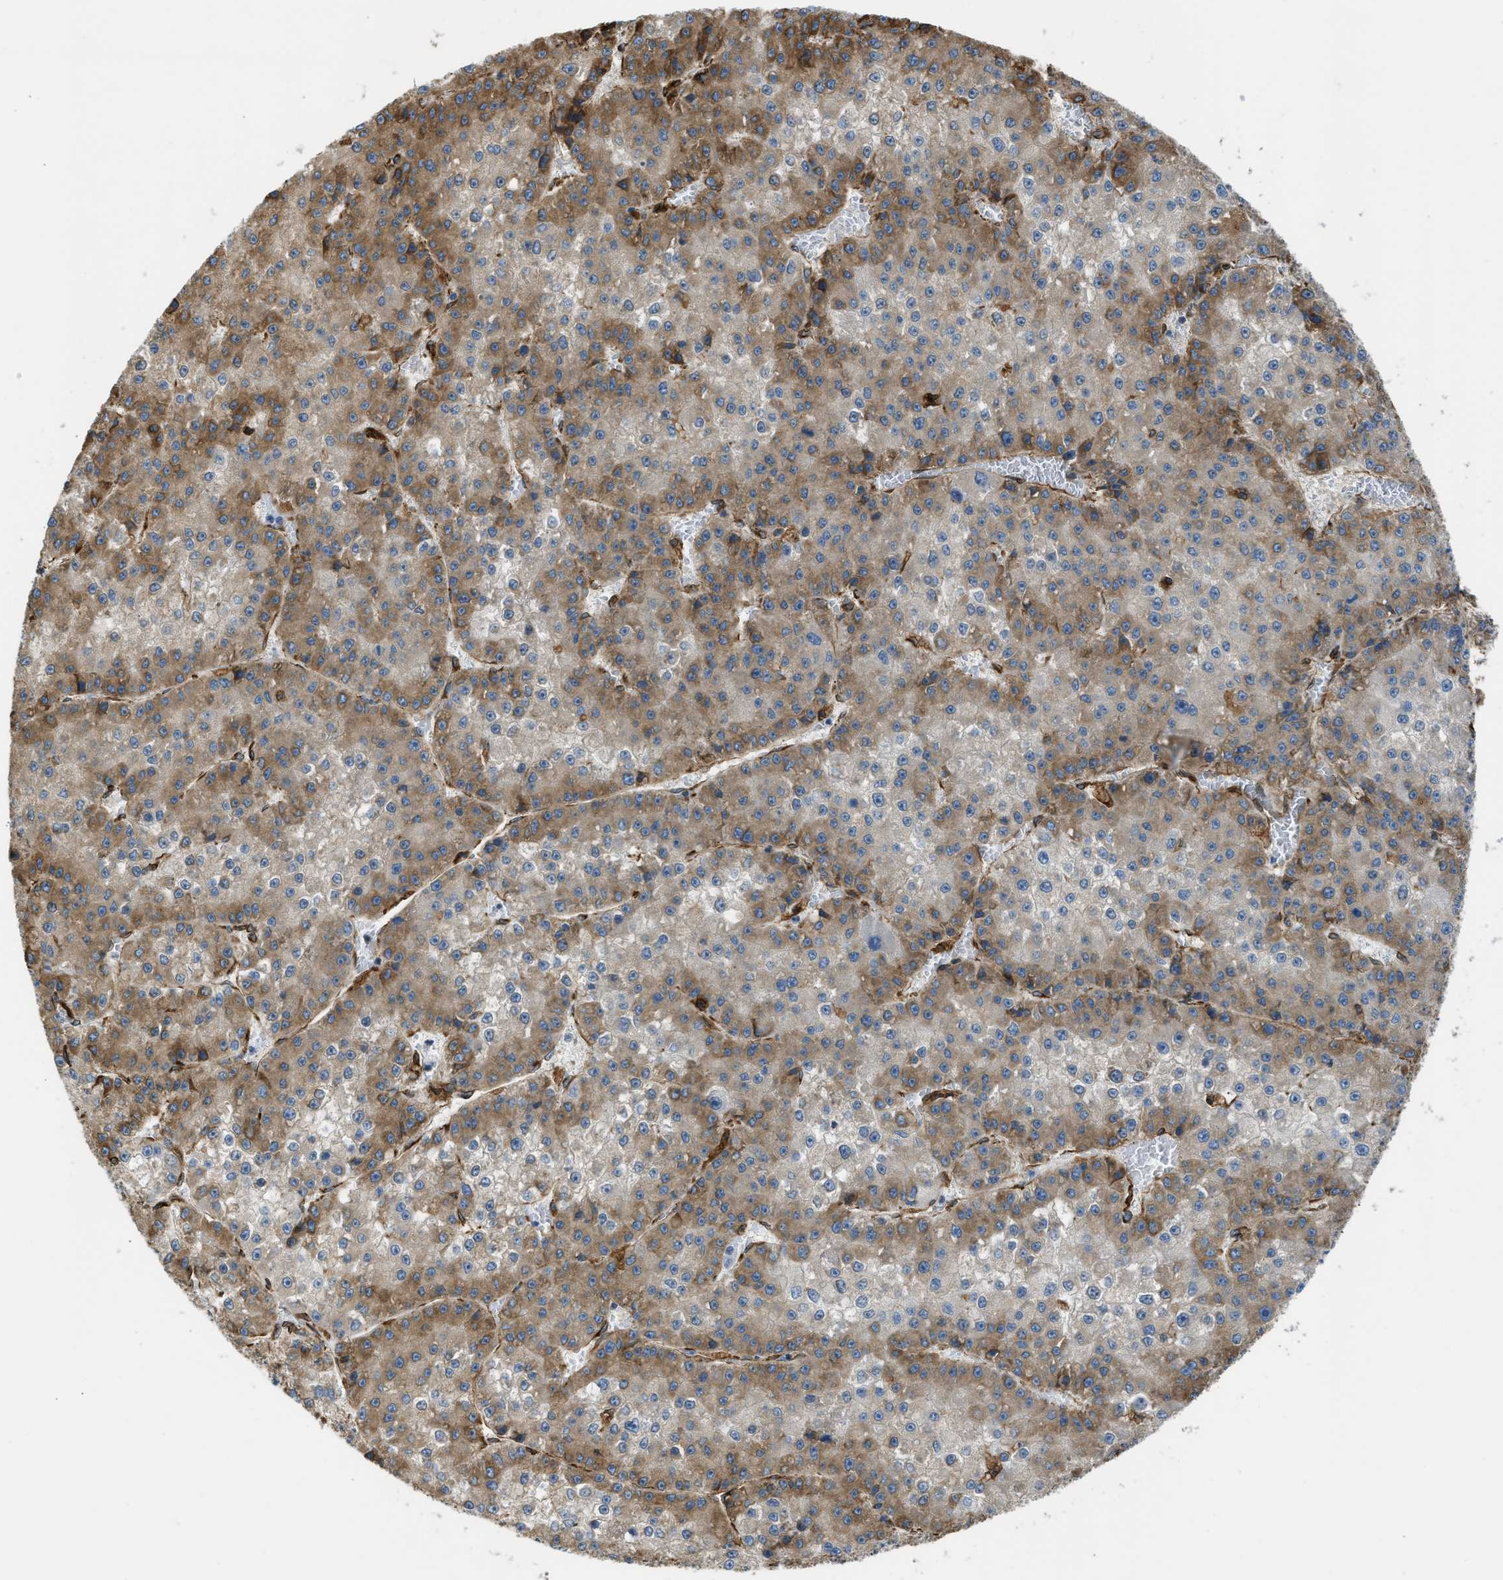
{"staining": {"intensity": "moderate", "quantity": ">75%", "location": "cytoplasmic/membranous"}, "tissue": "liver cancer", "cell_type": "Tumor cells", "image_type": "cancer", "snomed": [{"axis": "morphology", "description": "Carcinoma, Hepatocellular, NOS"}, {"axis": "topography", "description": "Liver"}], "caption": "The image displays immunohistochemical staining of liver hepatocellular carcinoma. There is moderate cytoplasmic/membranous expression is present in approximately >75% of tumor cells.", "gene": "BEX3", "patient": {"sex": "female", "age": 73}}